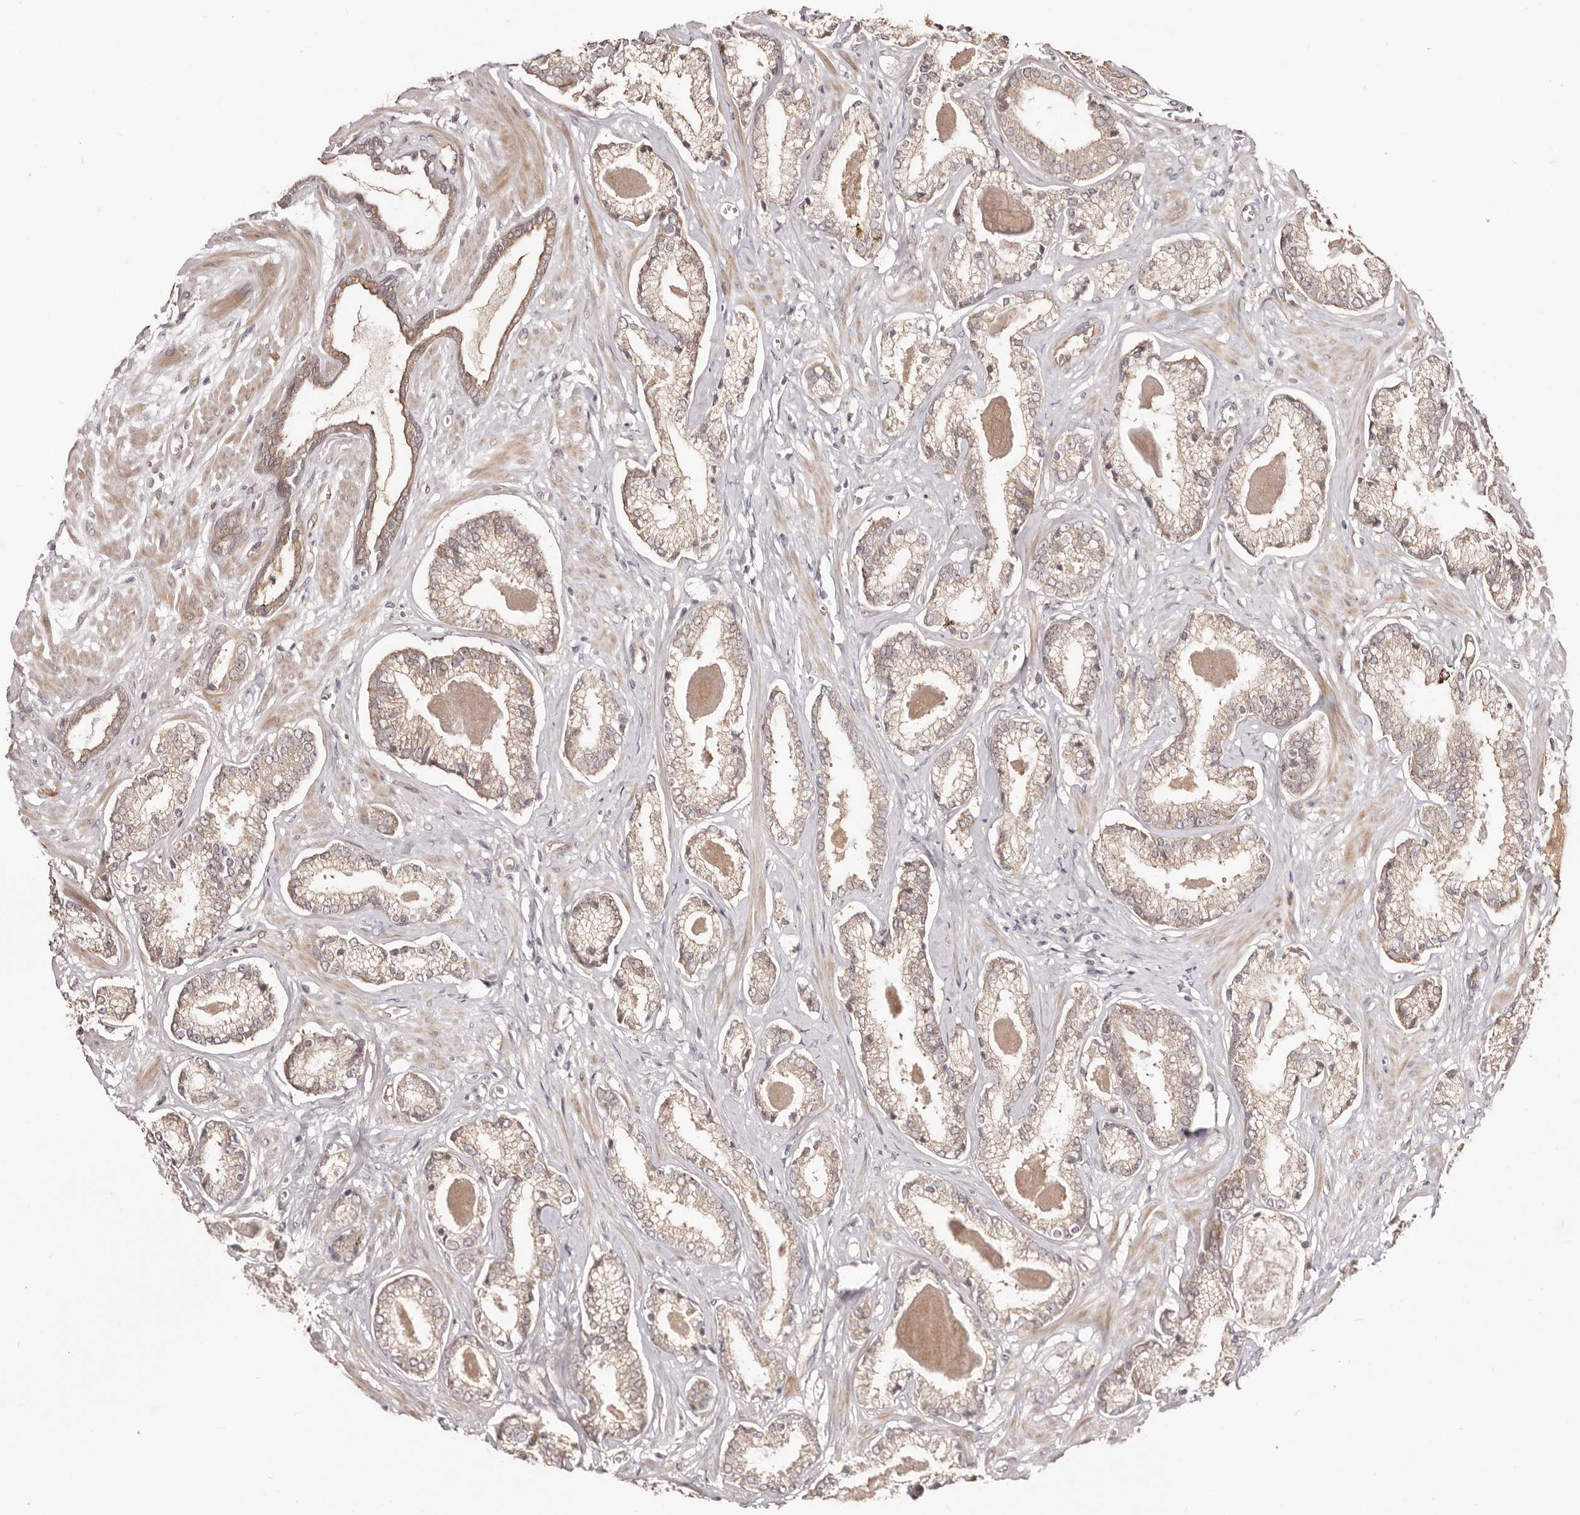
{"staining": {"intensity": "weak", "quantity": ">75%", "location": "cytoplasmic/membranous"}, "tissue": "prostate cancer", "cell_type": "Tumor cells", "image_type": "cancer", "snomed": [{"axis": "morphology", "description": "Adenocarcinoma, Low grade"}, {"axis": "topography", "description": "Prostate"}], "caption": "Protein analysis of low-grade adenocarcinoma (prostate) tissue exhibits weak cytoplasmic/membranous expression in about >75% of tumor cells. (DAB IHC, brown staining for protein, blue staining for nuclei).", "gene": "EGR3", "patient": {"sex": "male", "age": 70}}